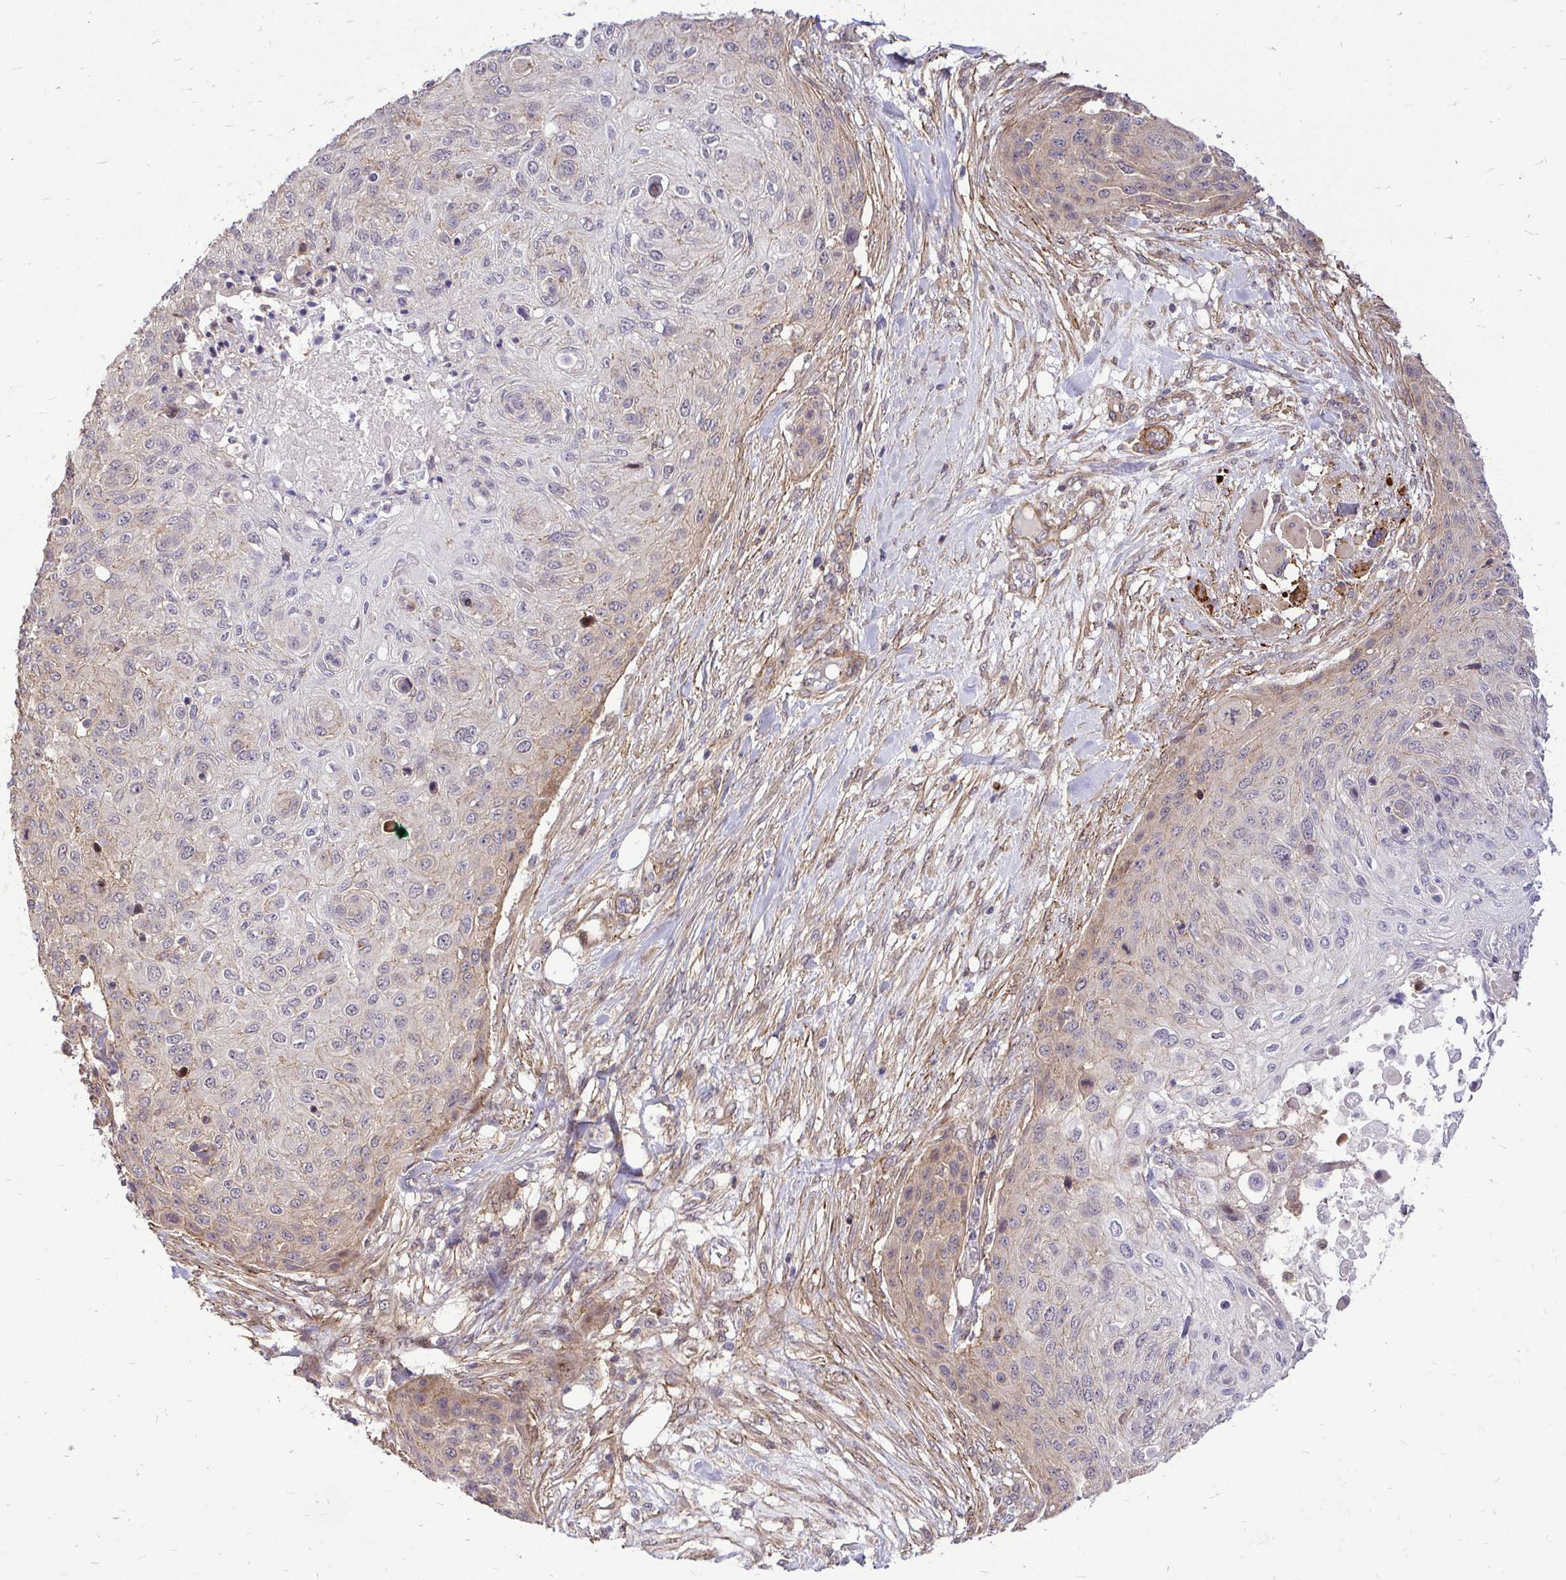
{"staining": {"intensity": "negative", "quantity": "none", "location": "none"}, "tissue": "skin cancer", "cell_type": "Tumor cells", "image_type": "cancer", "snomed": [{"axis": "morphology", "description": "Squamous cell carcinoma, NOS"}, {"axis": "topography", "description": "Skin"}], "caption": "High magnification brightfield microscopy of skin cancer (squamous cell carcinoma) stained with DAB (brown) and counterstained with hematoxylin (blue): tumor cells show no significant expression. (Brightfield microscopy of DAB (3,3'-diaminobenzidine) immunohistochemistry (IHC) at high magnification).", "gene": "TRIP6", "patient": {"sex": "female", "age": 87}}